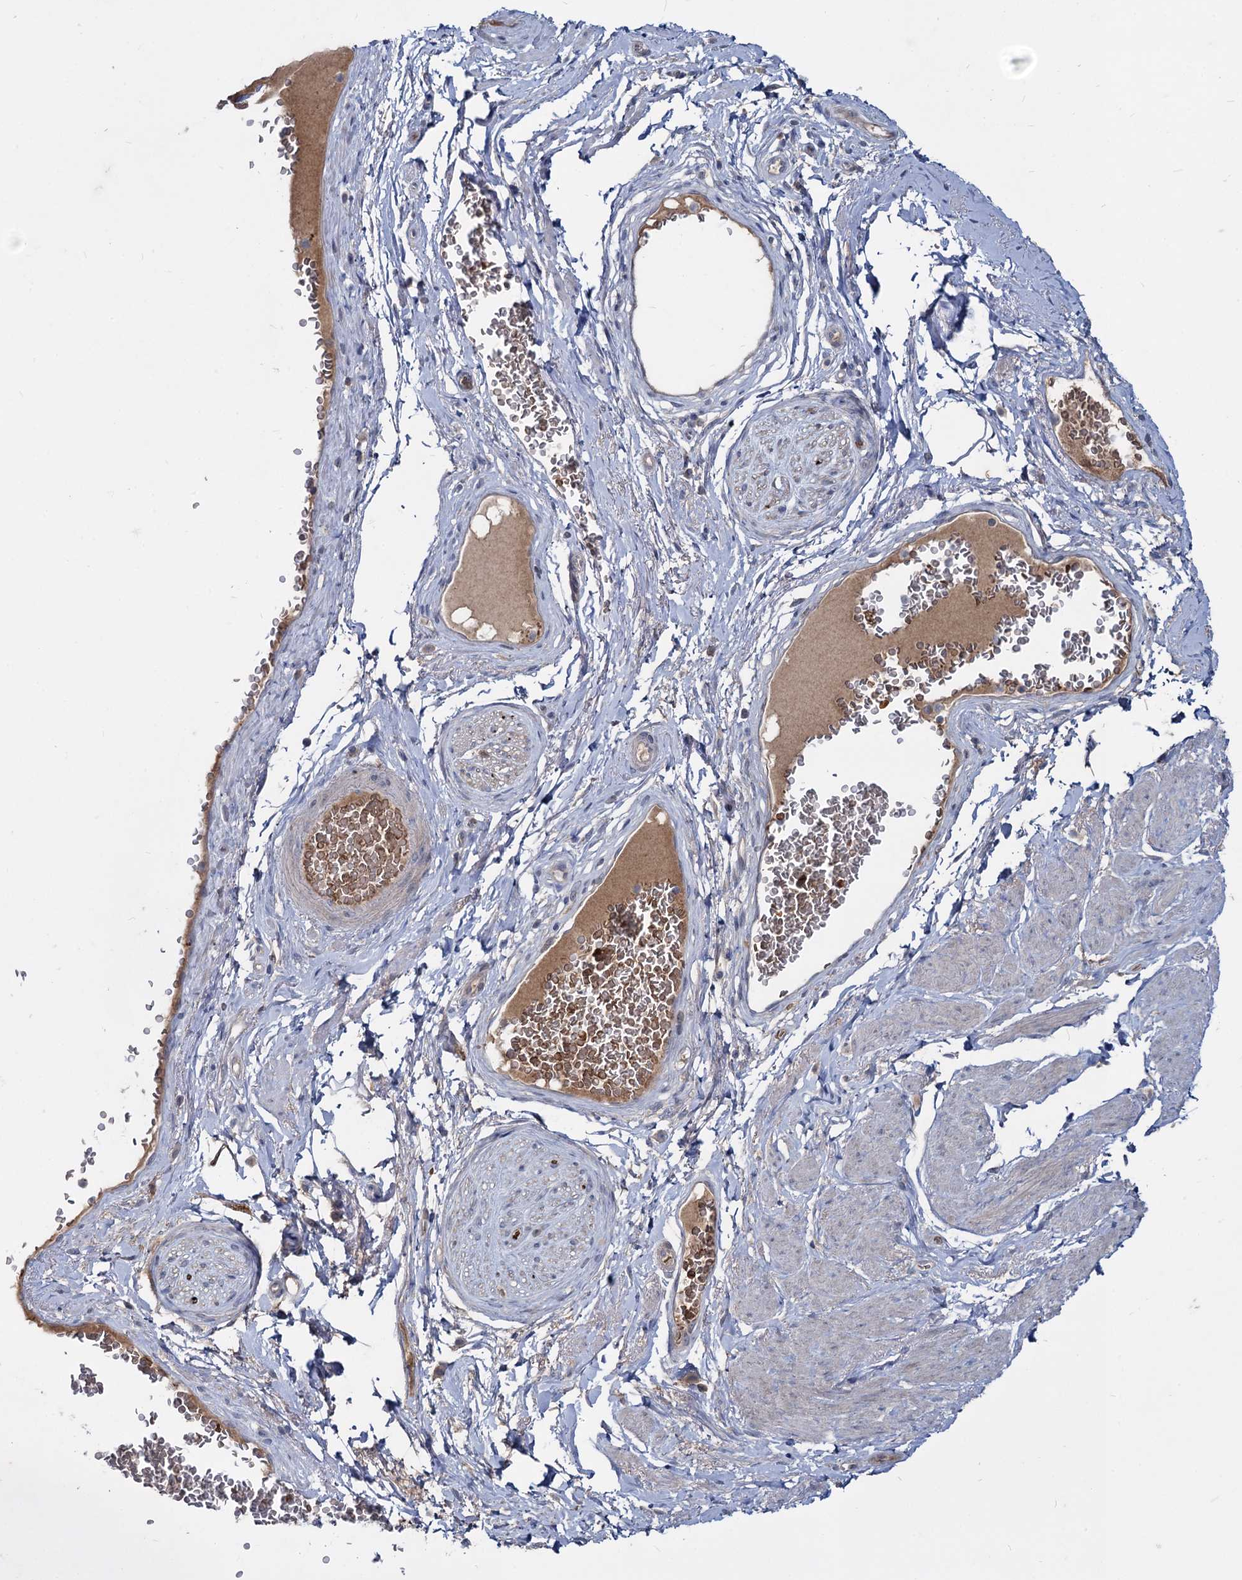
{"staining": {"intensity": "negative", "quantity": "none", "location": "none"}, "tissue": "adipose tissue", "cell_type": "Adipocytes", "image_type": "normal", "snomed": [{"axis": "morphology", "description": "Normal tissue, NOS"}, {"axis": "morphology", "description": "Adenocarcinoma, NOS"}, {"axis": "topography", "description": "Rectum"}, {"axis": "topography", "description": "Vagina"}, {"axis": "topography", "description": "Peripheral nerve tissue"}], "caption": "Immunohistochemical staining of benign human adipose tissue displays no significant expression in adipocytes. (DAB (3,3'-diaminobenzidine) immunohistochemistry with hematoxylin counter stain).", "gene": "RNF6", "patient": {"sex": "female", "age": 71}}